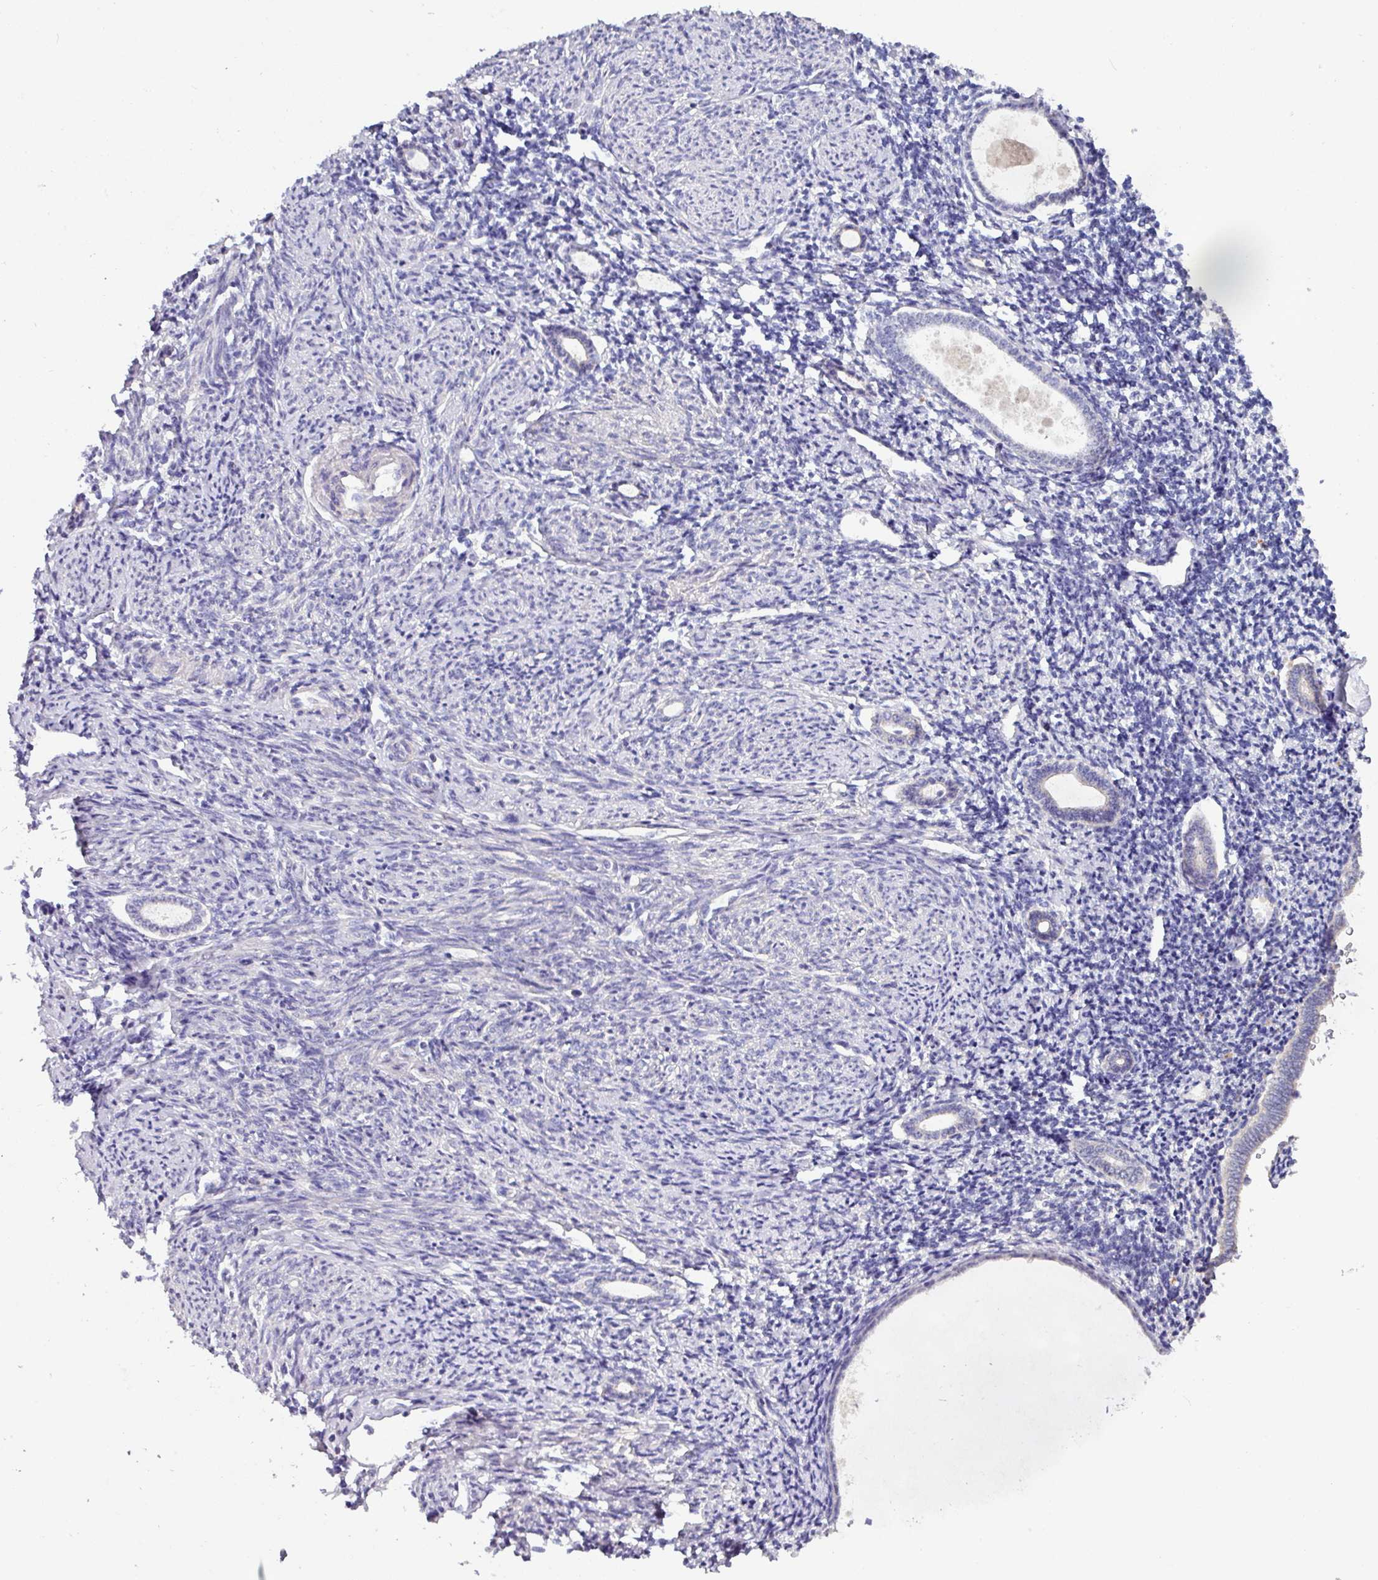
{"staining": {"intensity": "negative", "quantity": "none", "location": "none"}, "tissue": "endometrium", "cell_type": "Cells in endometrial stroma", "image_type": "normal", "snomed": [{"axis": "morphology", "description": "Normal tissue, NOS"}, {"axis": "topography", "description": "Endometrium"}], "caption": "An image of endometrium stained for a protein displays no brown staining in cells in endometrial stroma. The staining is performed using DAB brown chromogen with nuclei counter-stained in using hematoxylin.", "gene": "AEBP2", "patient": {"sex": "female", "age": 63}}